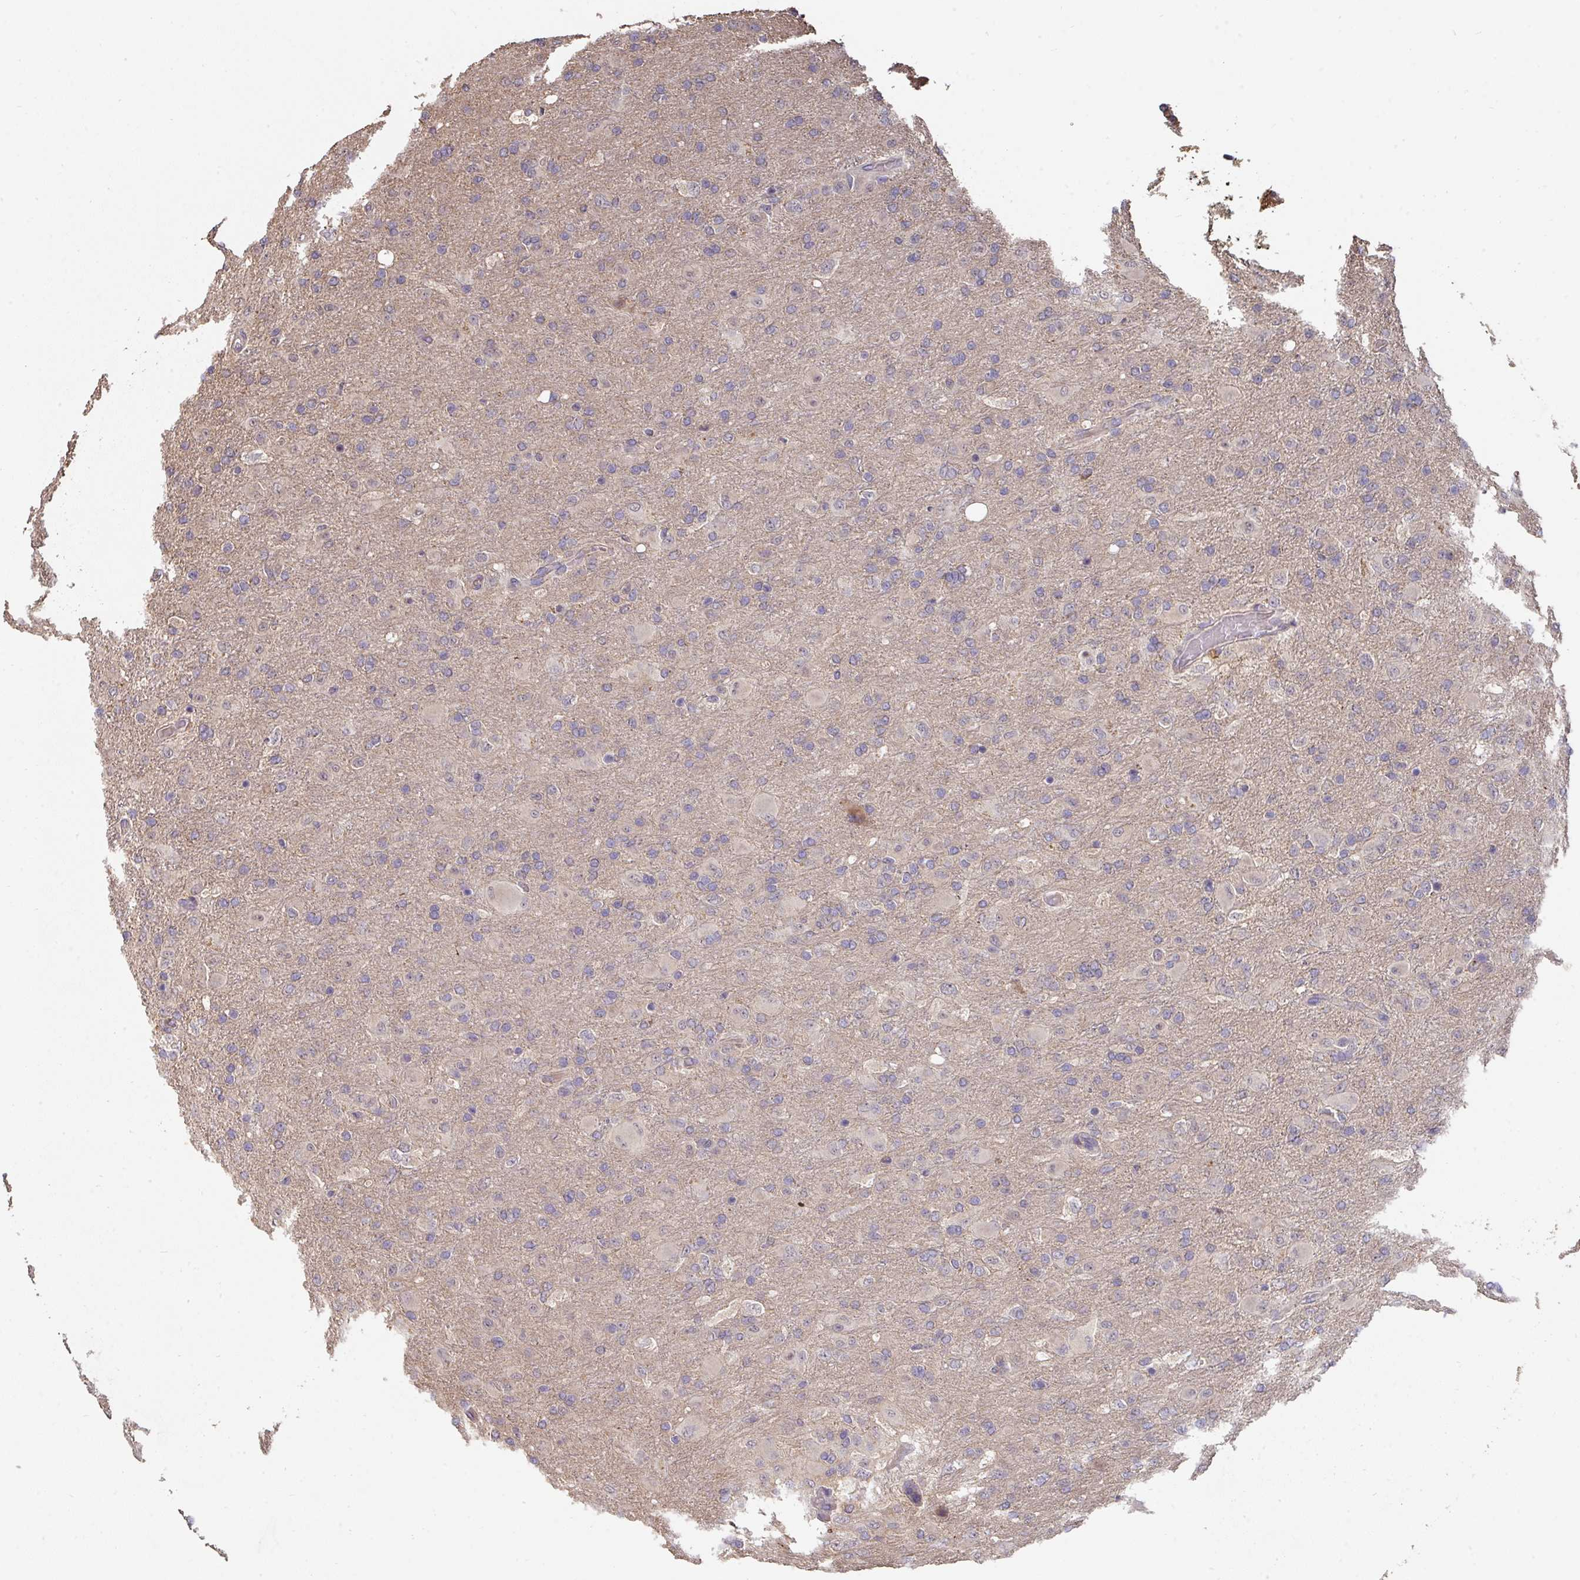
{"staining": {"intensity": "negative", "quantity": "none", "location": "none"}, "tissue": "glioma", "cell_type": "Tumor cells", "image_type": "cancer", "snomed": [{"axis": "morphology", "description": "Glioma, malignant, Low grade"}, {"axis": "topography", "description": "Brain"}], "caption": "This is a histopathology image of immunohistochemistry staining of low-grade glioma (malignant), which shows no staining in tumor cells. (DAB (3,3'-diaminobenzidine) immunohistochemistry (IHC) with hematoxylin counter stain).", "gene": "ACVR2B", "patient": {"sex": "male", "age": 65}}